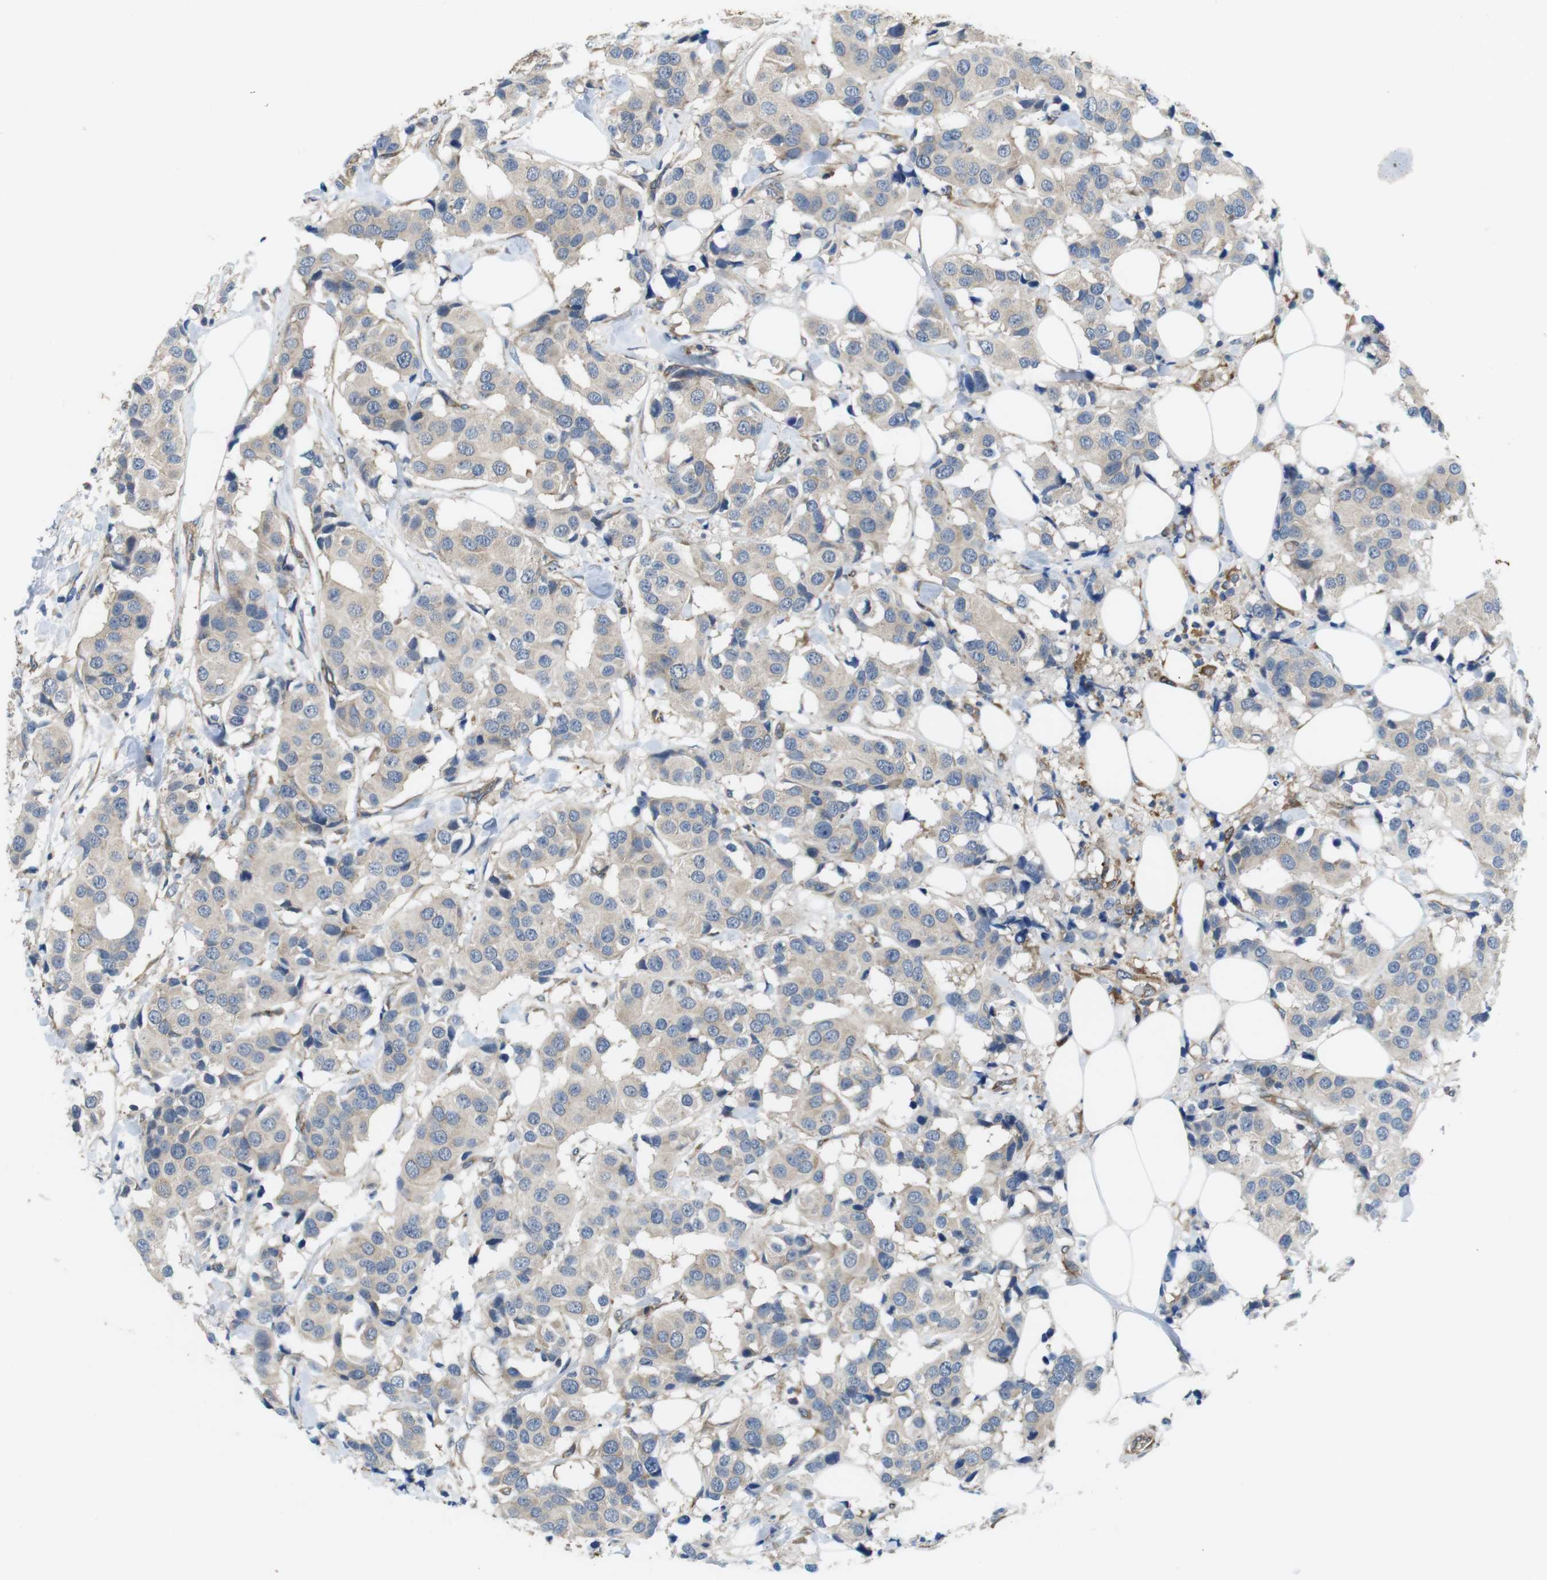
{"staining": {"intensity": "weak", "quantity": ">75%", "location": "cytoplasmic/membranous"}, "tissue": "breast cancer", "cell_type": "Tumor cells", "image_type": "cancer", "snomed": [{"axis": "morphology", "description": "Normal tissue, NOS"}, {"axis": "morphology", "description": "Duct carcinoma"}, {"axis": "topography", "description": "Breast"}], "caption": "Tumor cells reveal weak cytoplasmic/membranous positivity in approximately >75% of cells in infiltrating ductal carcinoma (breast). (IHC, brightfield microscopy, high magnification).", "gene": "DCLK1", "patient": {"sex": "female", "age": 39}}